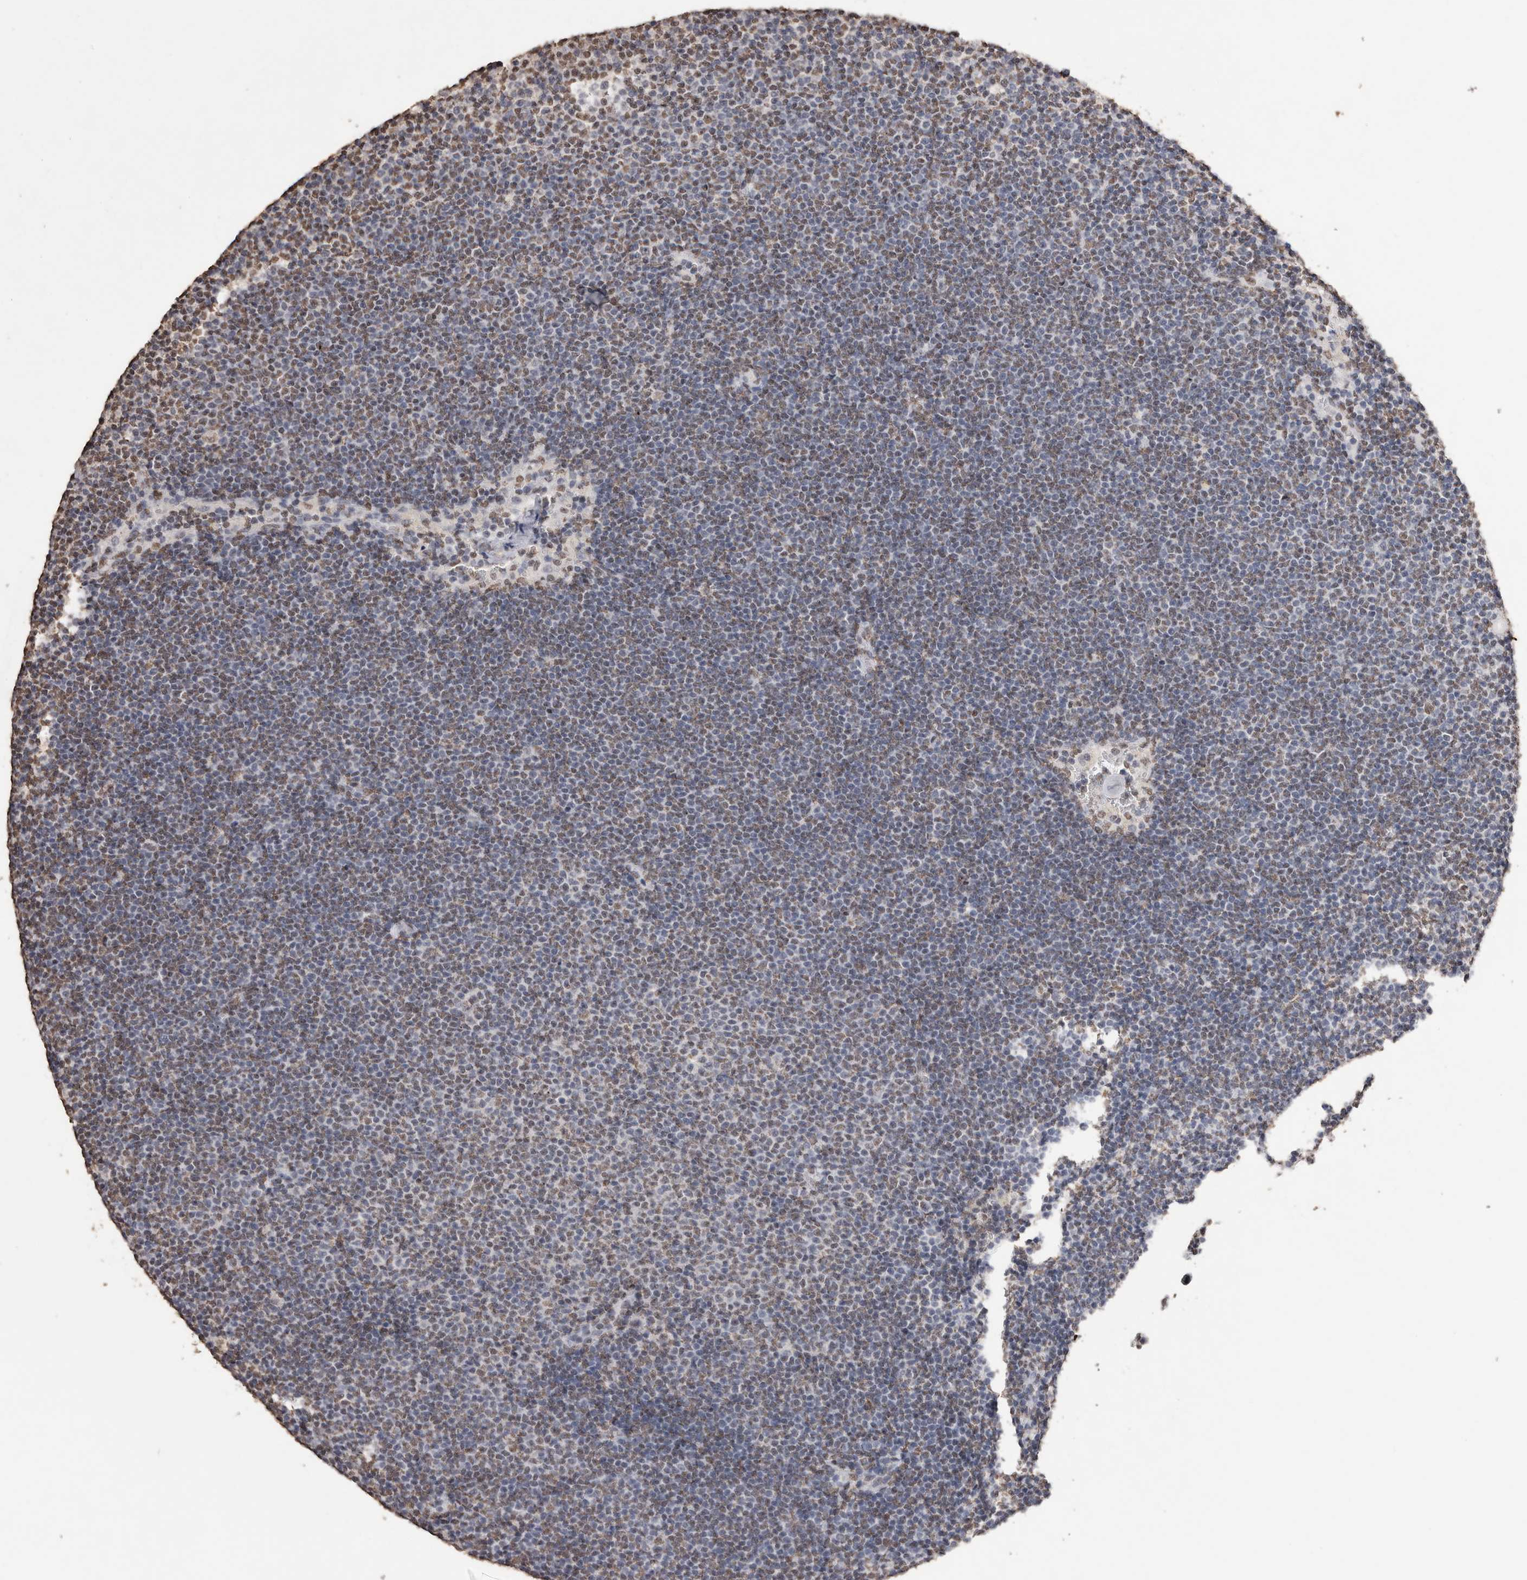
{"staining": {"intensity": "moderate", "quantity": "25%-75%", "location": "nuclear"}, "tissue": "lymphoma", "cell_type": "Tumor cells", "image_type": "cancer", "snomed": [{"axis": "morphology", "description": "Malignant lymphoma, non-Hodgkin's type, Low grade"}, {"axis": "topography", "description": "Lymph node"}], "caption": "Immunohistochemistry (IHC) photomicrograph of low-grade malignant lymphoma, non-Hodgkin's type stained for a protein (brown), which displays medium levels of moderate nuclear staining in approximately 25%-75% of tumor cells.", "gene": "NTHL1", "patient": {"sex": "female", "age": 53}}